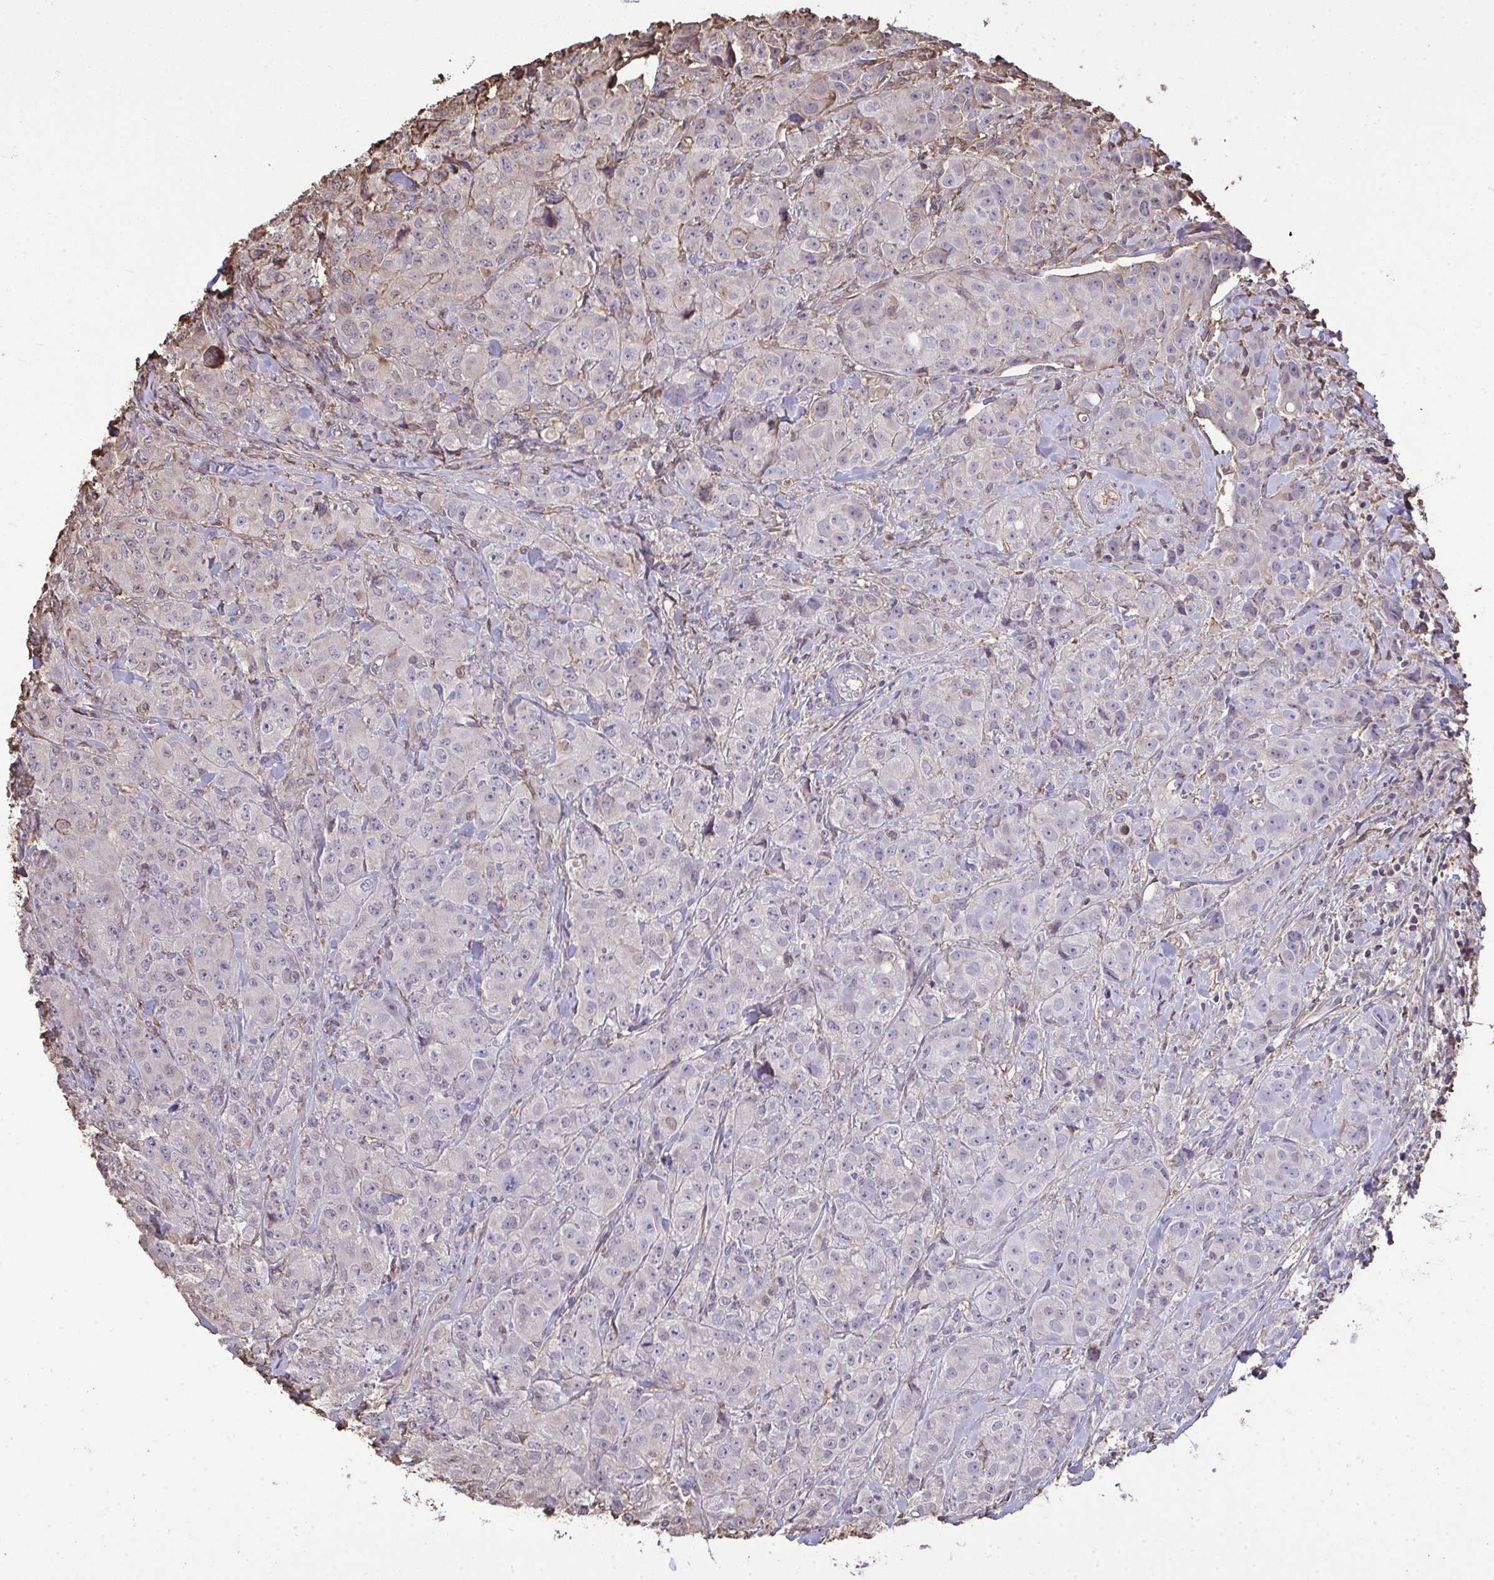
{"staining": {"intensity": "negative", "quantity": "none", "location": "none"}, "tissue": "breast cancer", "cell_type": "Tumor cells", "image_type": "cancer", "snomed": [{"axis": "morphology", "description": "Normal tissue, NOS"}, {"axis": "morphology", "description": "Duct carcinoma"}, {"axis": "topography", "description": "Breast"}], "caption": "Tumor cells show no significant protein expression in breast cancer (infiltrating ductal carcinoma).", "gene": "ANXA5", "patient": {"sex": "female", "age": 43}}